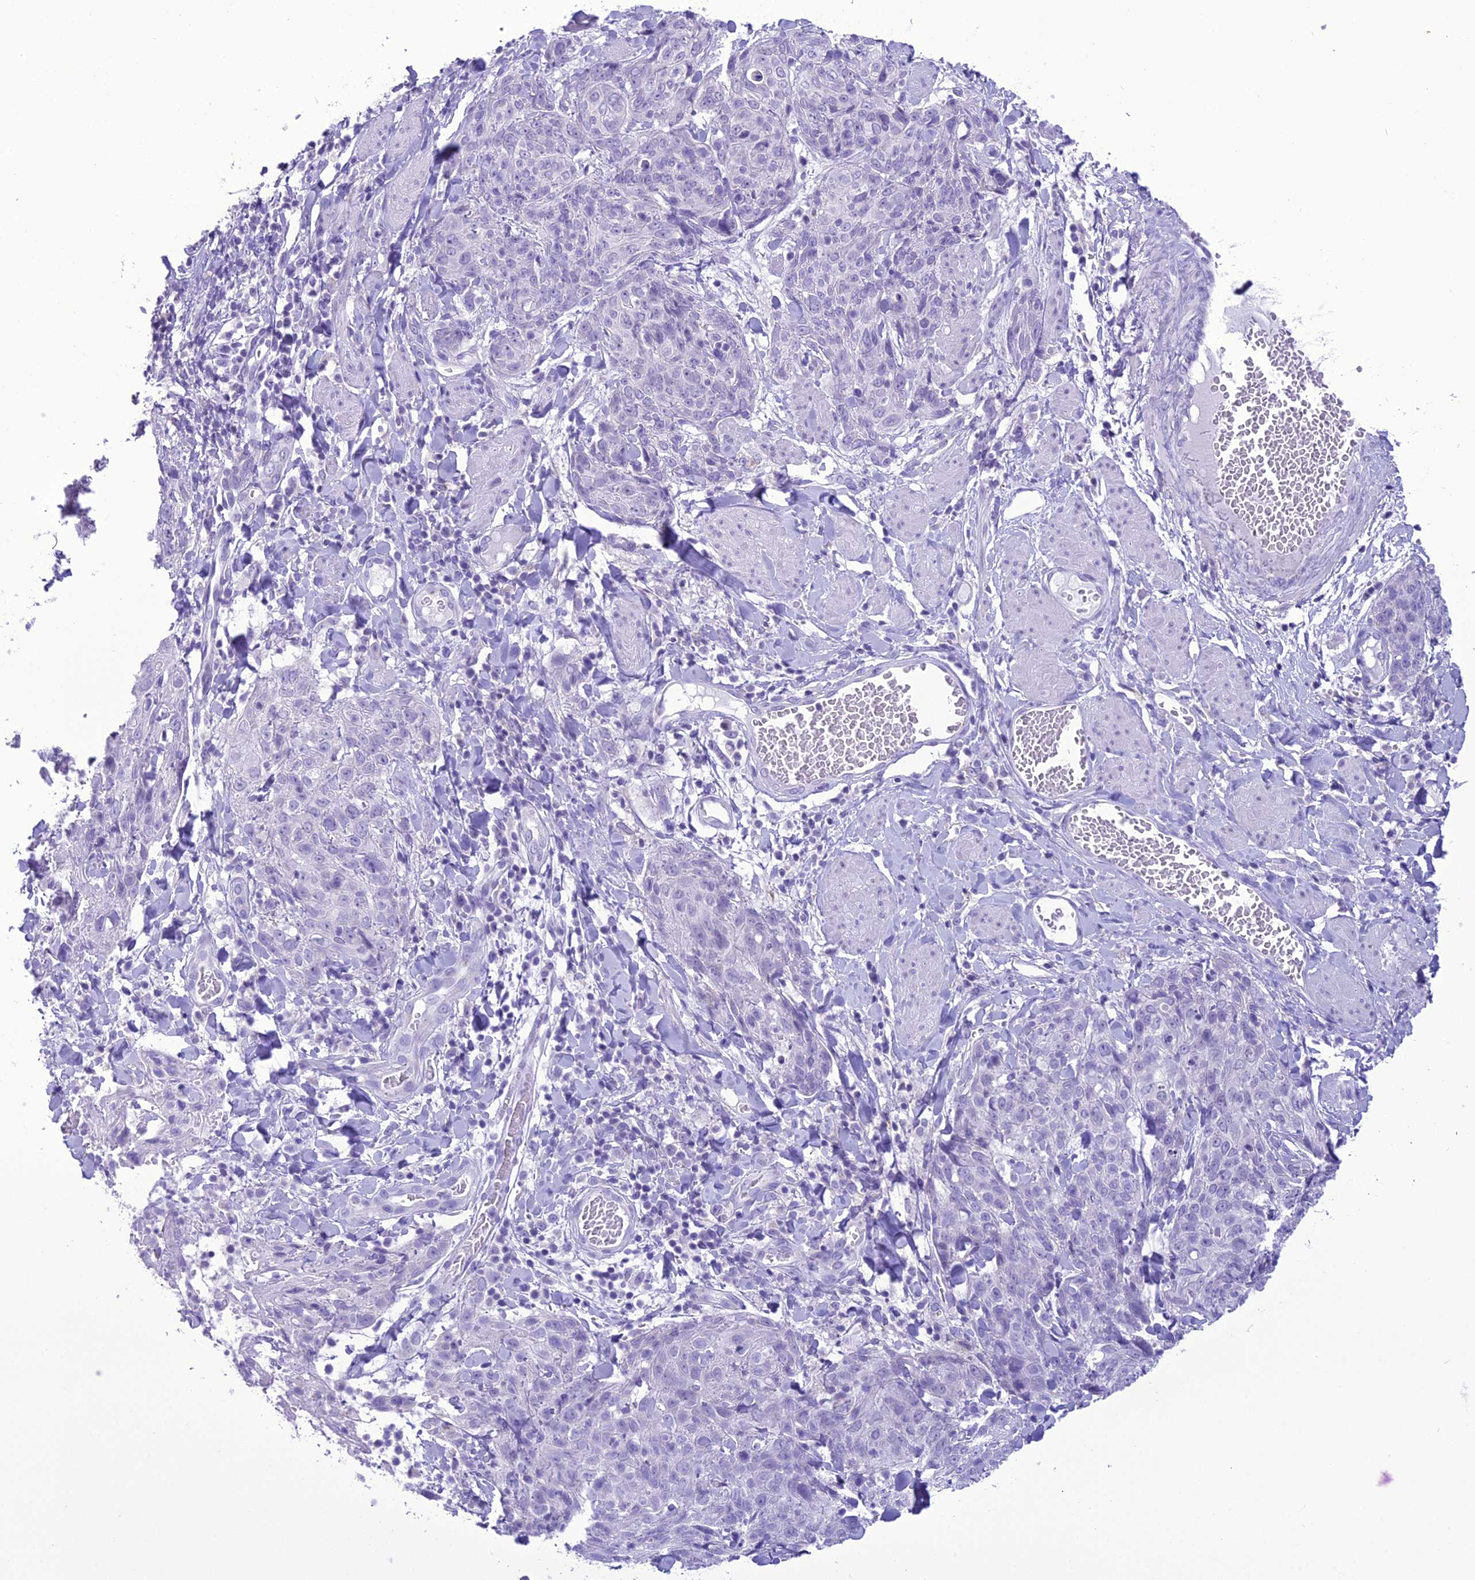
{"staining": {"intensity": "negative", "quantity": "none", "location": "none"}, "tissue": "skin cancer", "cell_type": "Tumor cells", "image_type": "cancer", "snomed": [{"axis": "morphology", "description": "Squamous cell carcinoma, NOS"}, {"axis": "topography", "description": "Skin"}, {"axis": "topography", "description": "Vulva"}], "caption": "DAB immunohistochemical staining of squamous cell carcinoma (skin) demonstrates no significant staining in tumor cells.", "gene": "B9D2", "patient": {"sex": "female", "age": 85}}